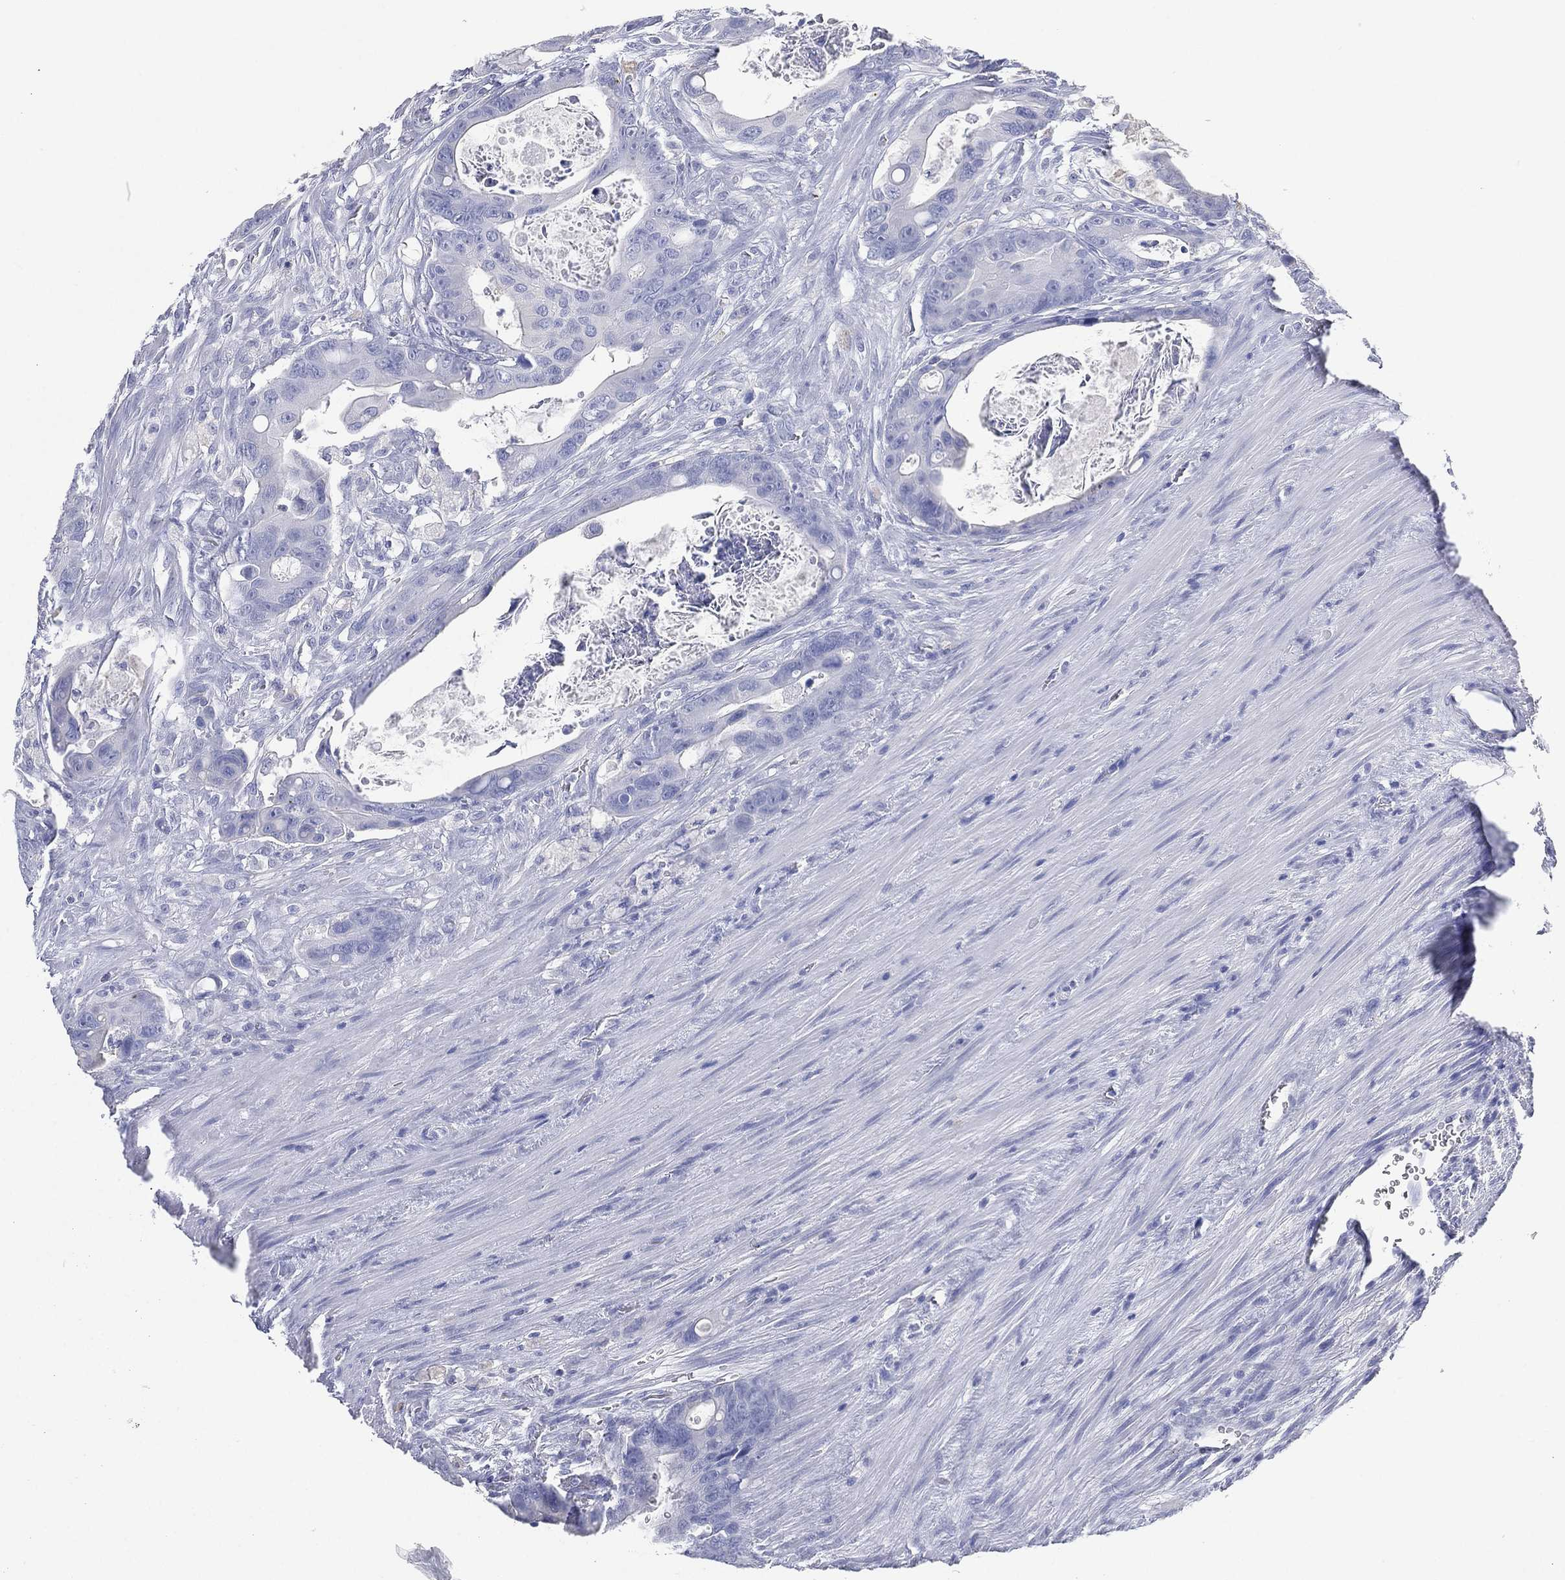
{"staining": {"intensity": "negative", "quantity": "none", "location": "none"}, "tissue": "colorectal cancer", "cell_type": "Tumor cells", "image_type": "cancer", "snomed": [{"axis": "morphology", "description": "Adenocarcinoma, NOS"}, {"axis": "topography", "description": "Rectum"}], "caption": "Human colorectal adenocarcinoma stained for a protein using immunohistochemistry reveals no positivity in tumor cells.", "gene": "FMO1", "patient": {"sex": "male", "age": 64}}